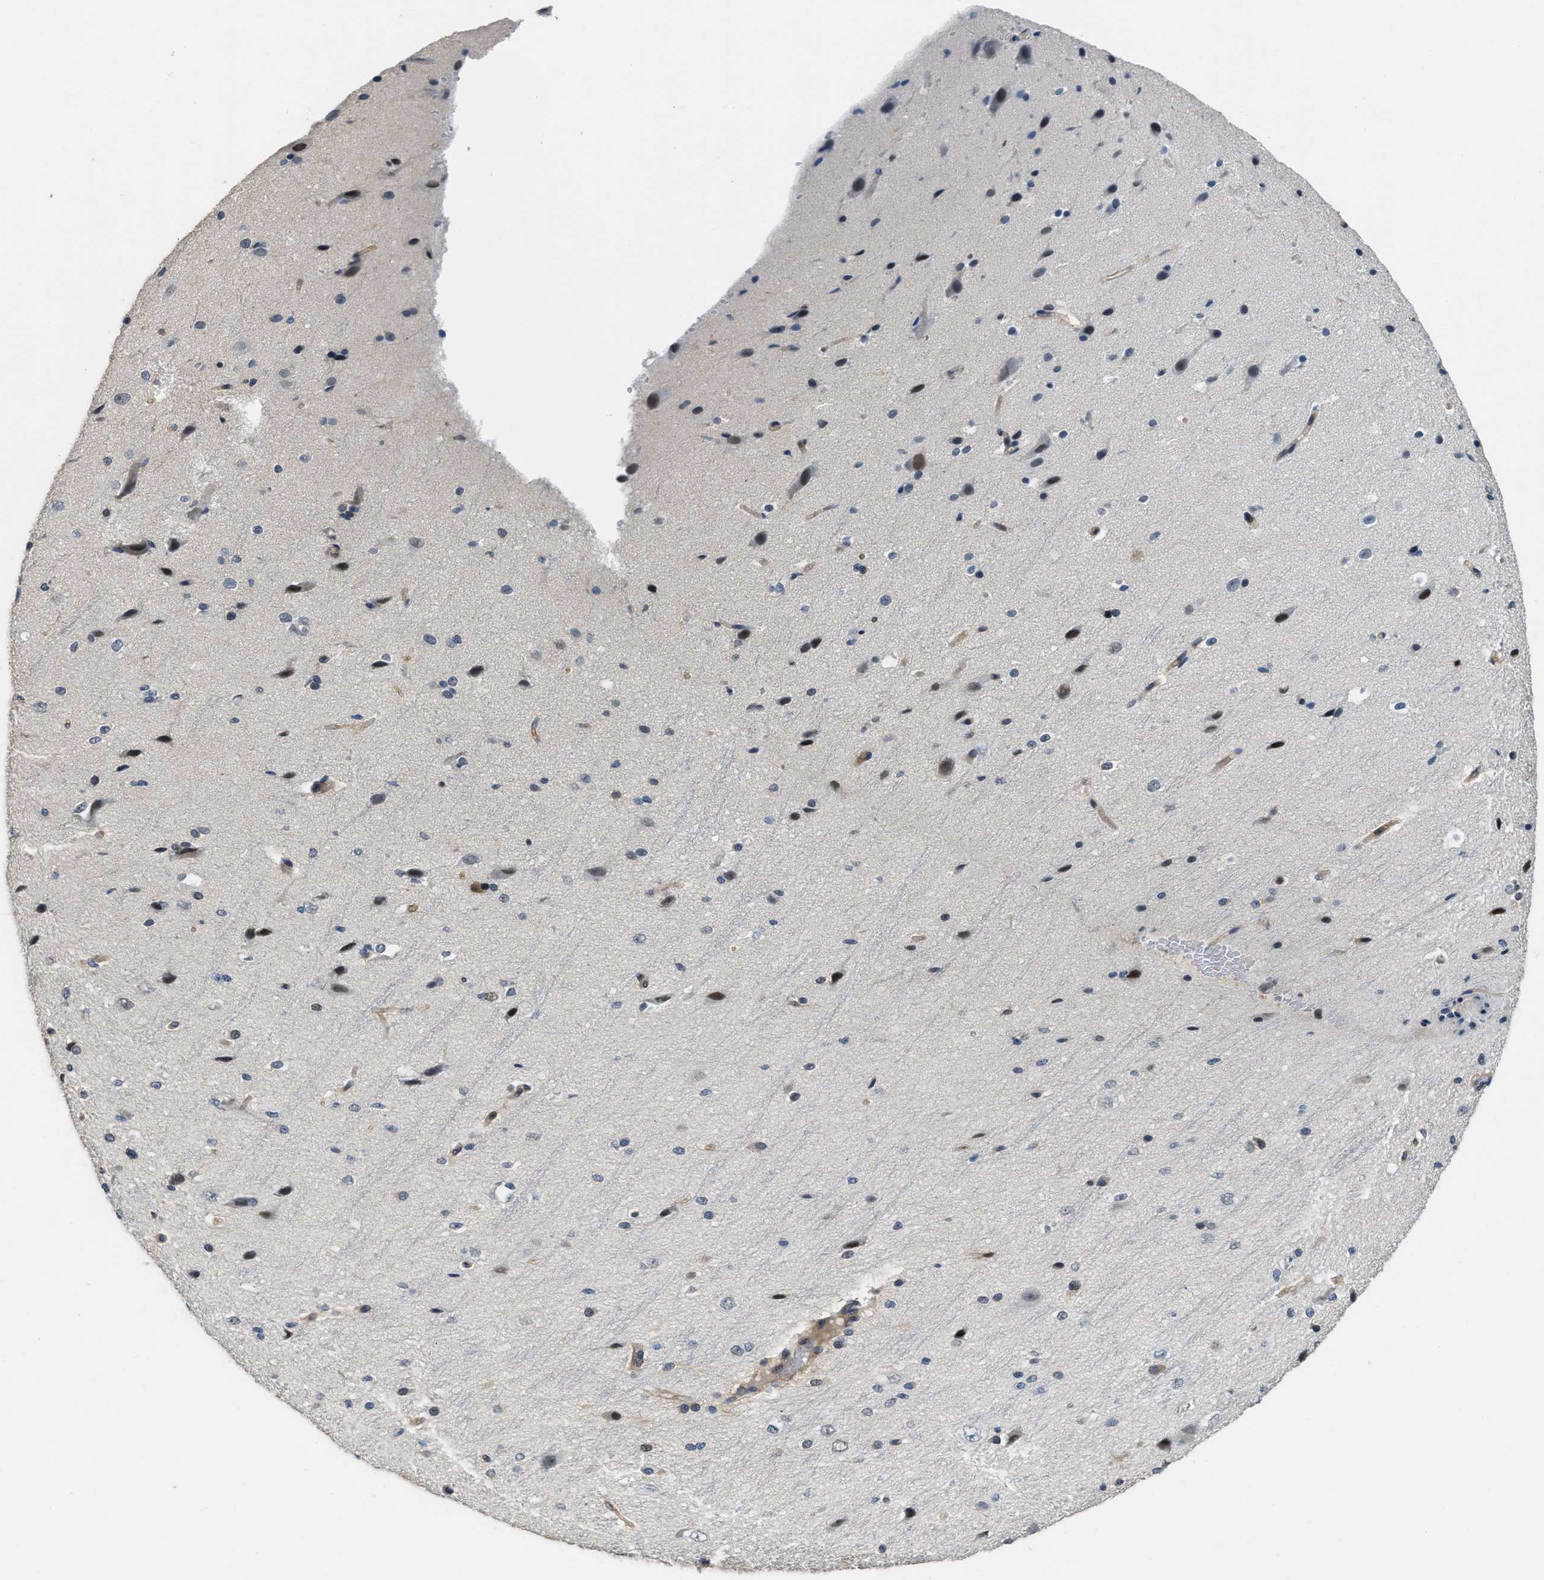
{"staining": {"intensity": "moderate", "quantity": "25%-75%", "location": "cytoplasmic/membranous"}, "tissue": "cerebral cortex", "cell_type": "Endothelial cells", "image_type": "normal", "snomed": [{"axis": "morphology", "description": "Normal tissue, NOS"}, {"axis": "morphology", "description": "Developmental malformation"}, {"axis": "topography", "description": "Cerebral cortex"}], "caption": "Immunohistochemical staining of unremarkable cerebral cortex demonstrates 25%-75% levels of moderate cytoplasmic/membranous protein staining in about 25%-75% of endothelial cells. Nuclei are stained in blue.", "gene": "TES", "patient": {"sex": "female", "age": 30}}